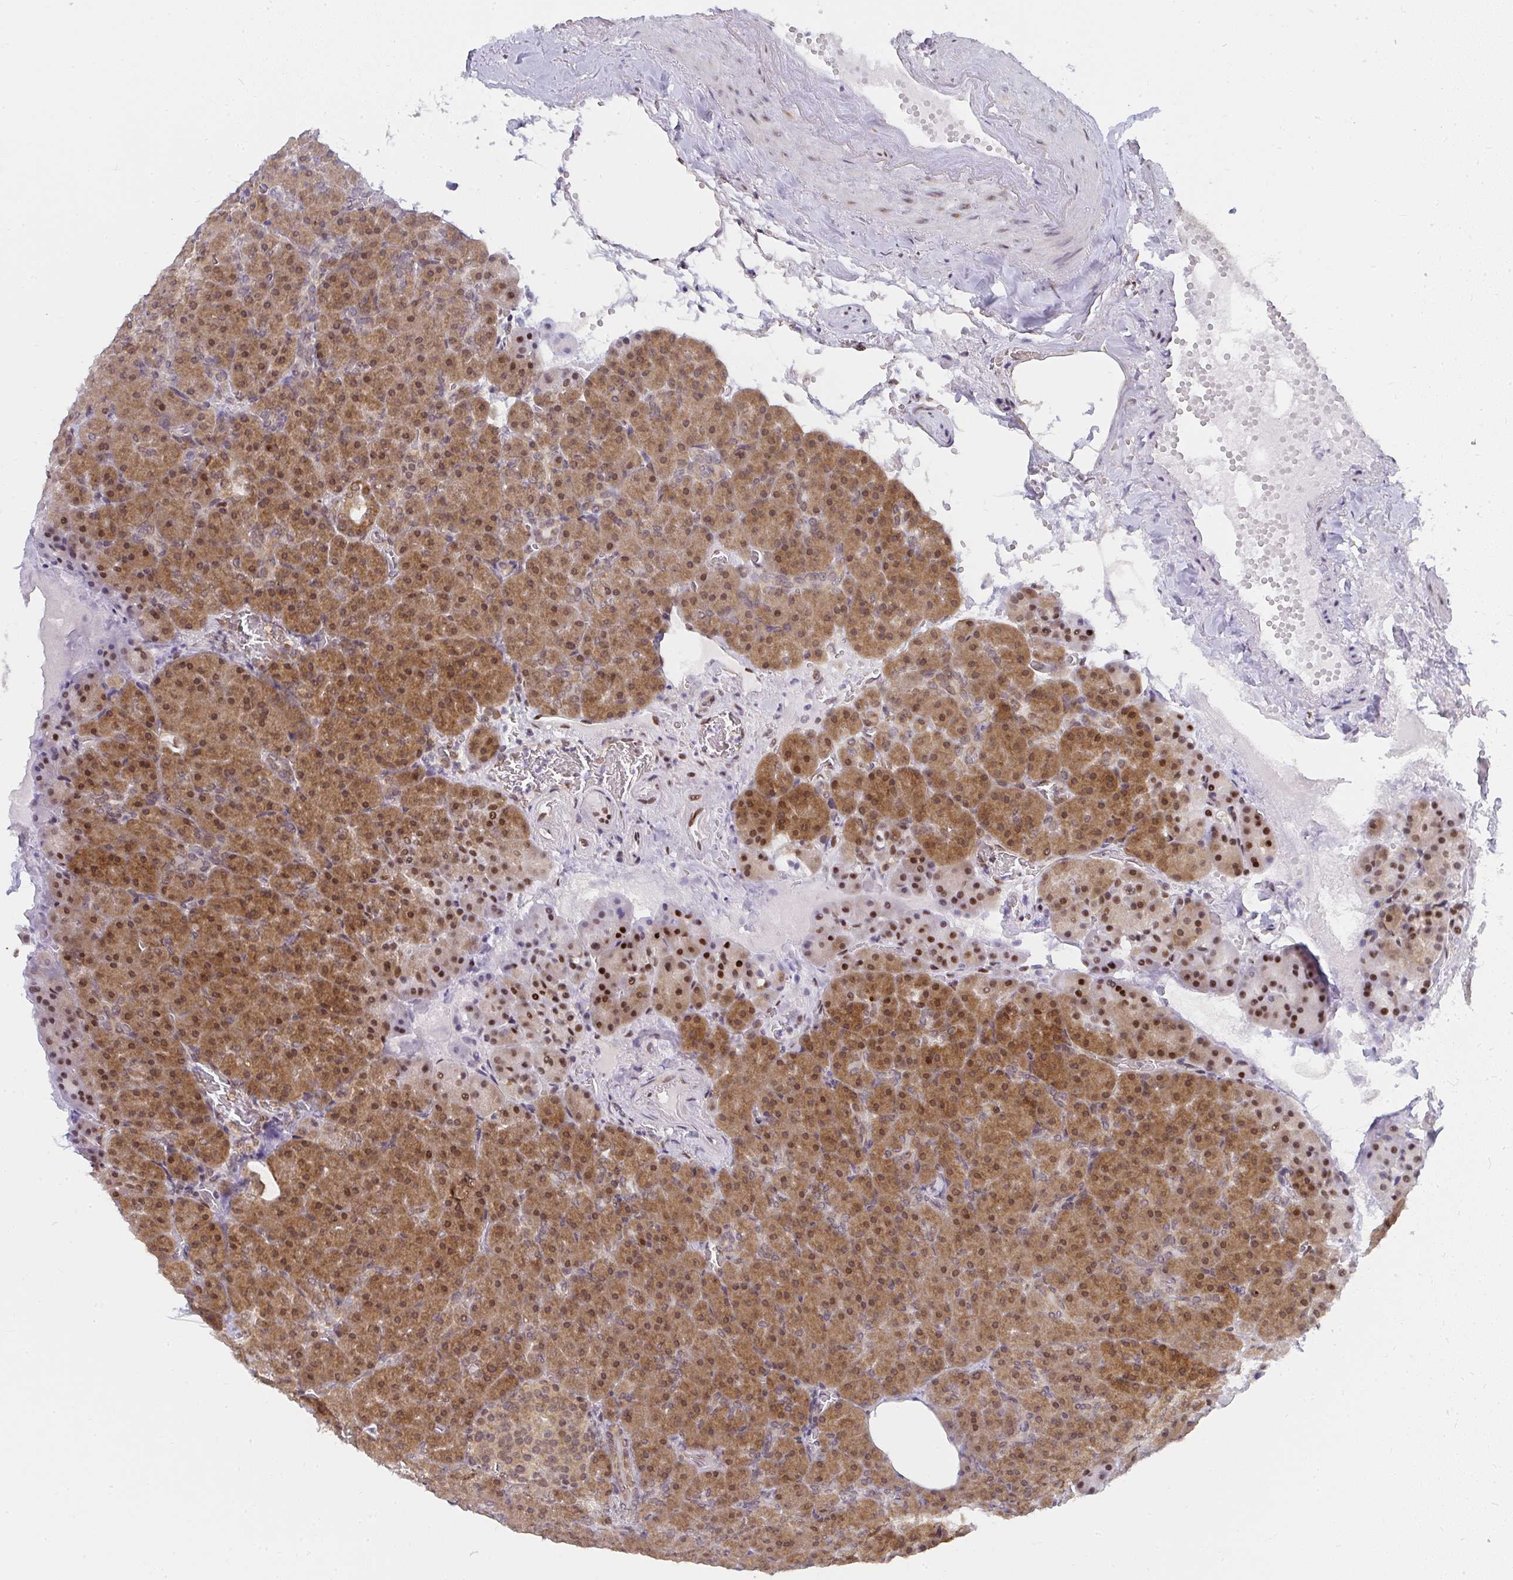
{"staining": {"intensity": "moderate", "quantity": ">75%", "location": "cytoplasmic/membranous,nuclear"}, "tissue": "pancreas", "cell_type": "Exocrine glandular cells", "image_type": "normal", "snomed": [{"axis": "morphology", "description": "Normal tissue, NOS"}, {"axis": "topography", "description": "Pancreas"}], "caption": "IHC photomicrograph of normal pancreas: pancreas stained using immunohistochemistry displays medium levels of moderate protein expression localized specifically in the cytoplasmic/membranous,nuclear of exocrine glandular cells, appearing as a cytoplasmic/membranous,nuclear brown color.", "gene": "SYNCRIP", "patient": {"sex": "female", "age": 74}}